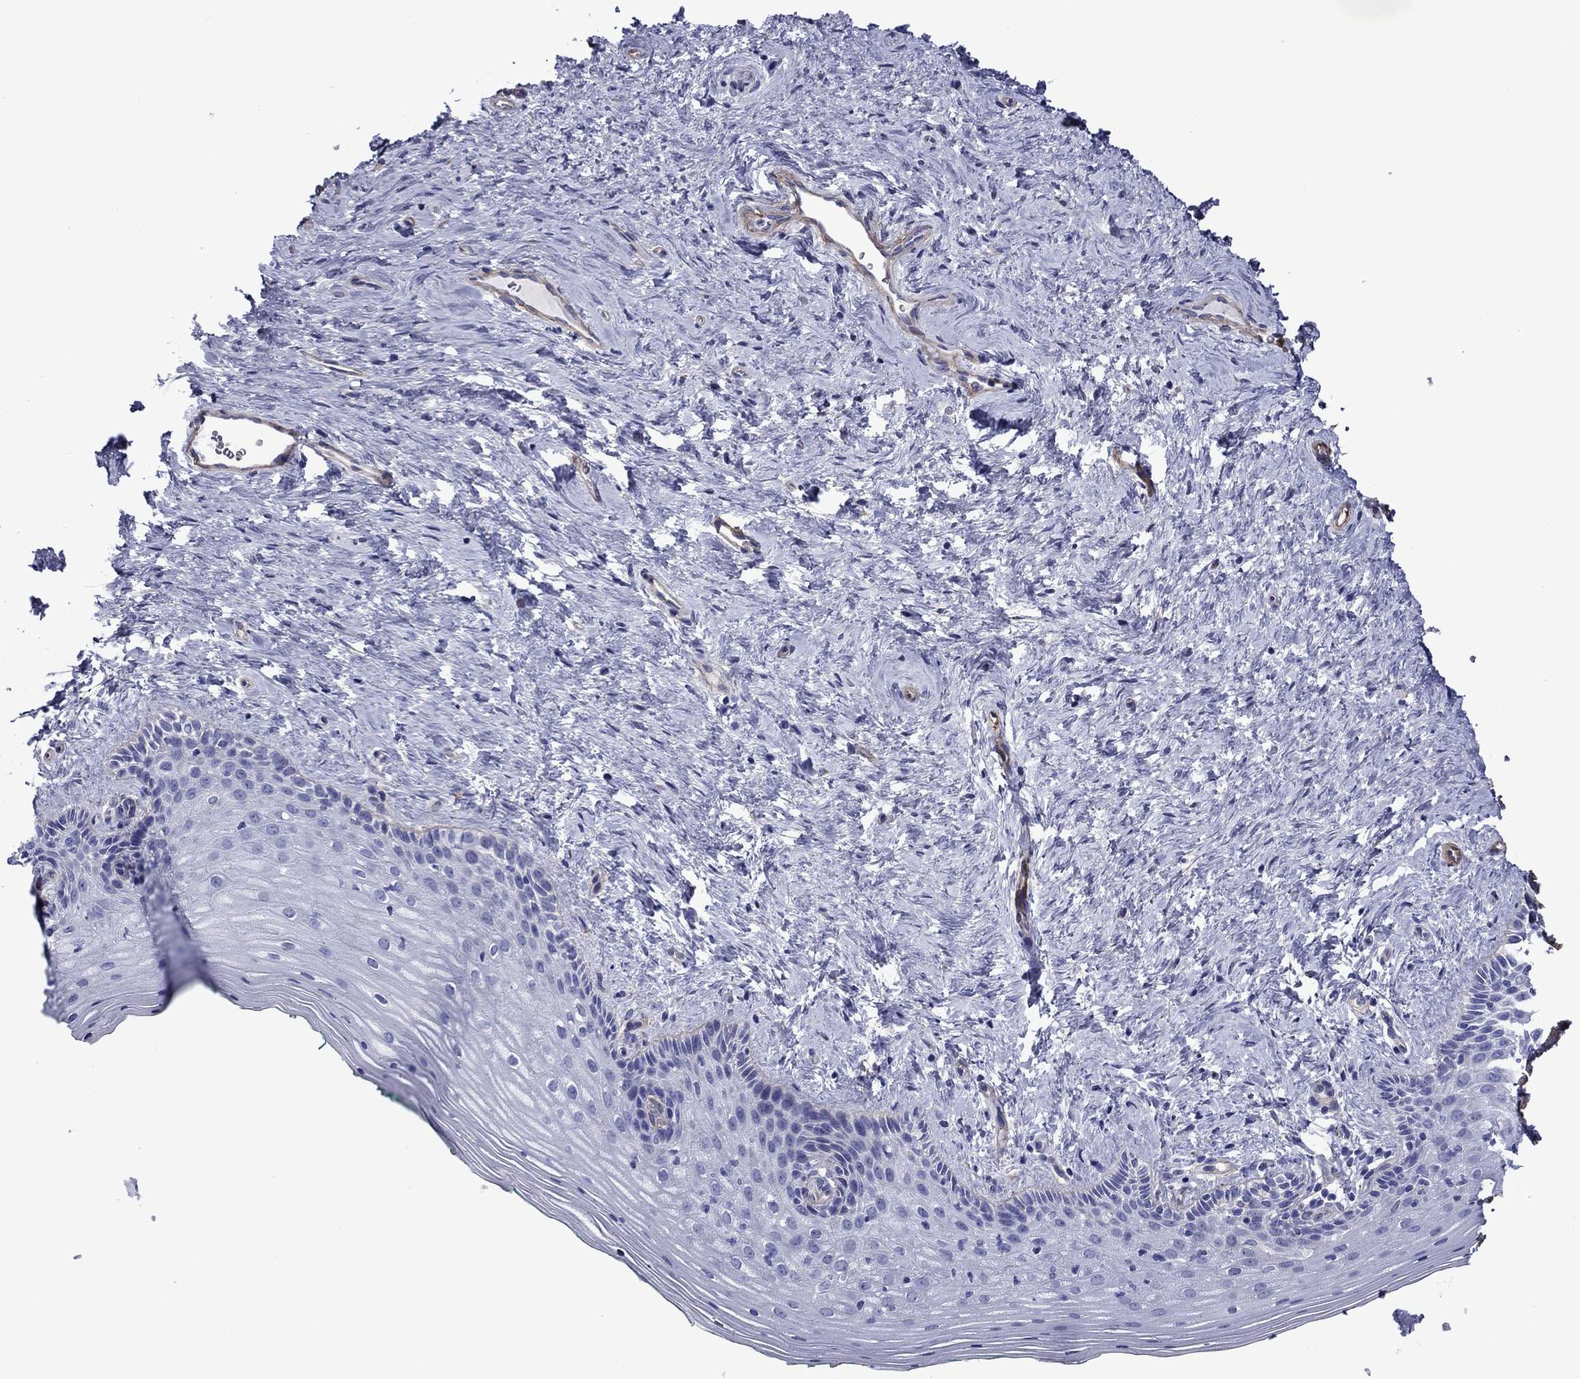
{"staining": {"intensity": "negative", "quantity": "none", "location": "none"}, "tissue": "vagina", "cell_type": "Squamous epithelial cells", "image_type": "normal", "snomed": [{"axis": "morphology", "description": "Normal tissue, NOS"}, {"axis": "topography", "description": "Vagina"}], "caption": "IHC of normal human vagina shows no staining in squamous epithelial cells. (Stains: DAB (3,3'-diaminobenzidine) immunohistochemistry (IHC) with hematoxylin counter stain, Microscopy: brightfield microscopy at high magnification).", "gene": "HSPG2", "patient": {"sex": "female", "age": 45}}